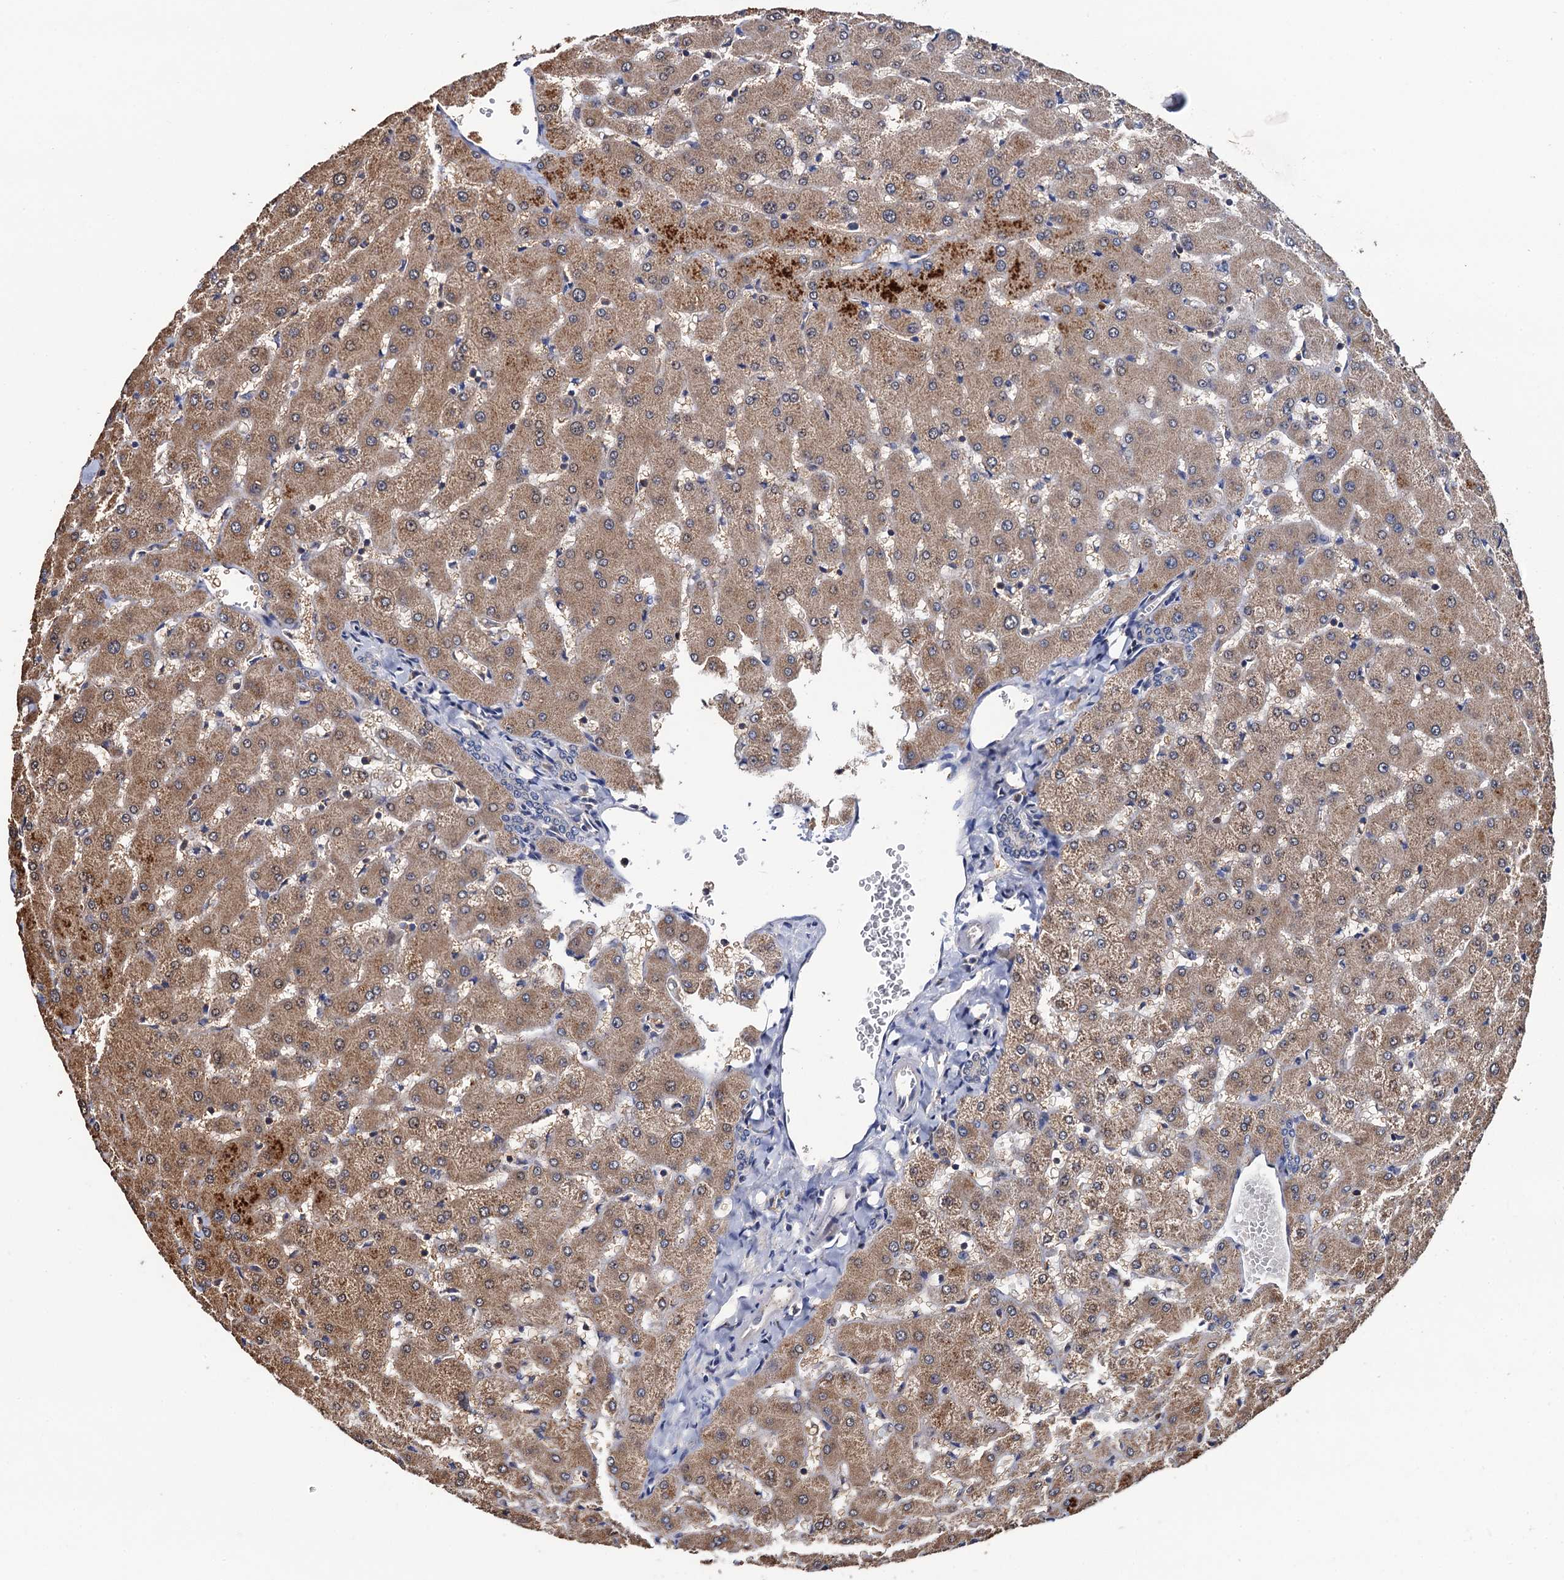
{"staining": {"intensity": "negative", "quantity": "none", "location": "none"}, "tissue": "liver", "cell_type": "Cholangiocytes", "image_type": "normal", "snomed": [{"axis": "morphology", "description": "Normal tissue, NOS"}, {"axis": "topography", "description": "Liver"}], "caption": "This histopathology image is of unremarkable liver stained with IHC to label a protein in brown with the nuclei are counter-stained blue. There is no staining in cholangiocytes.", "gene": "RGS11", "patient": {"sex": "female", "age": 63}}